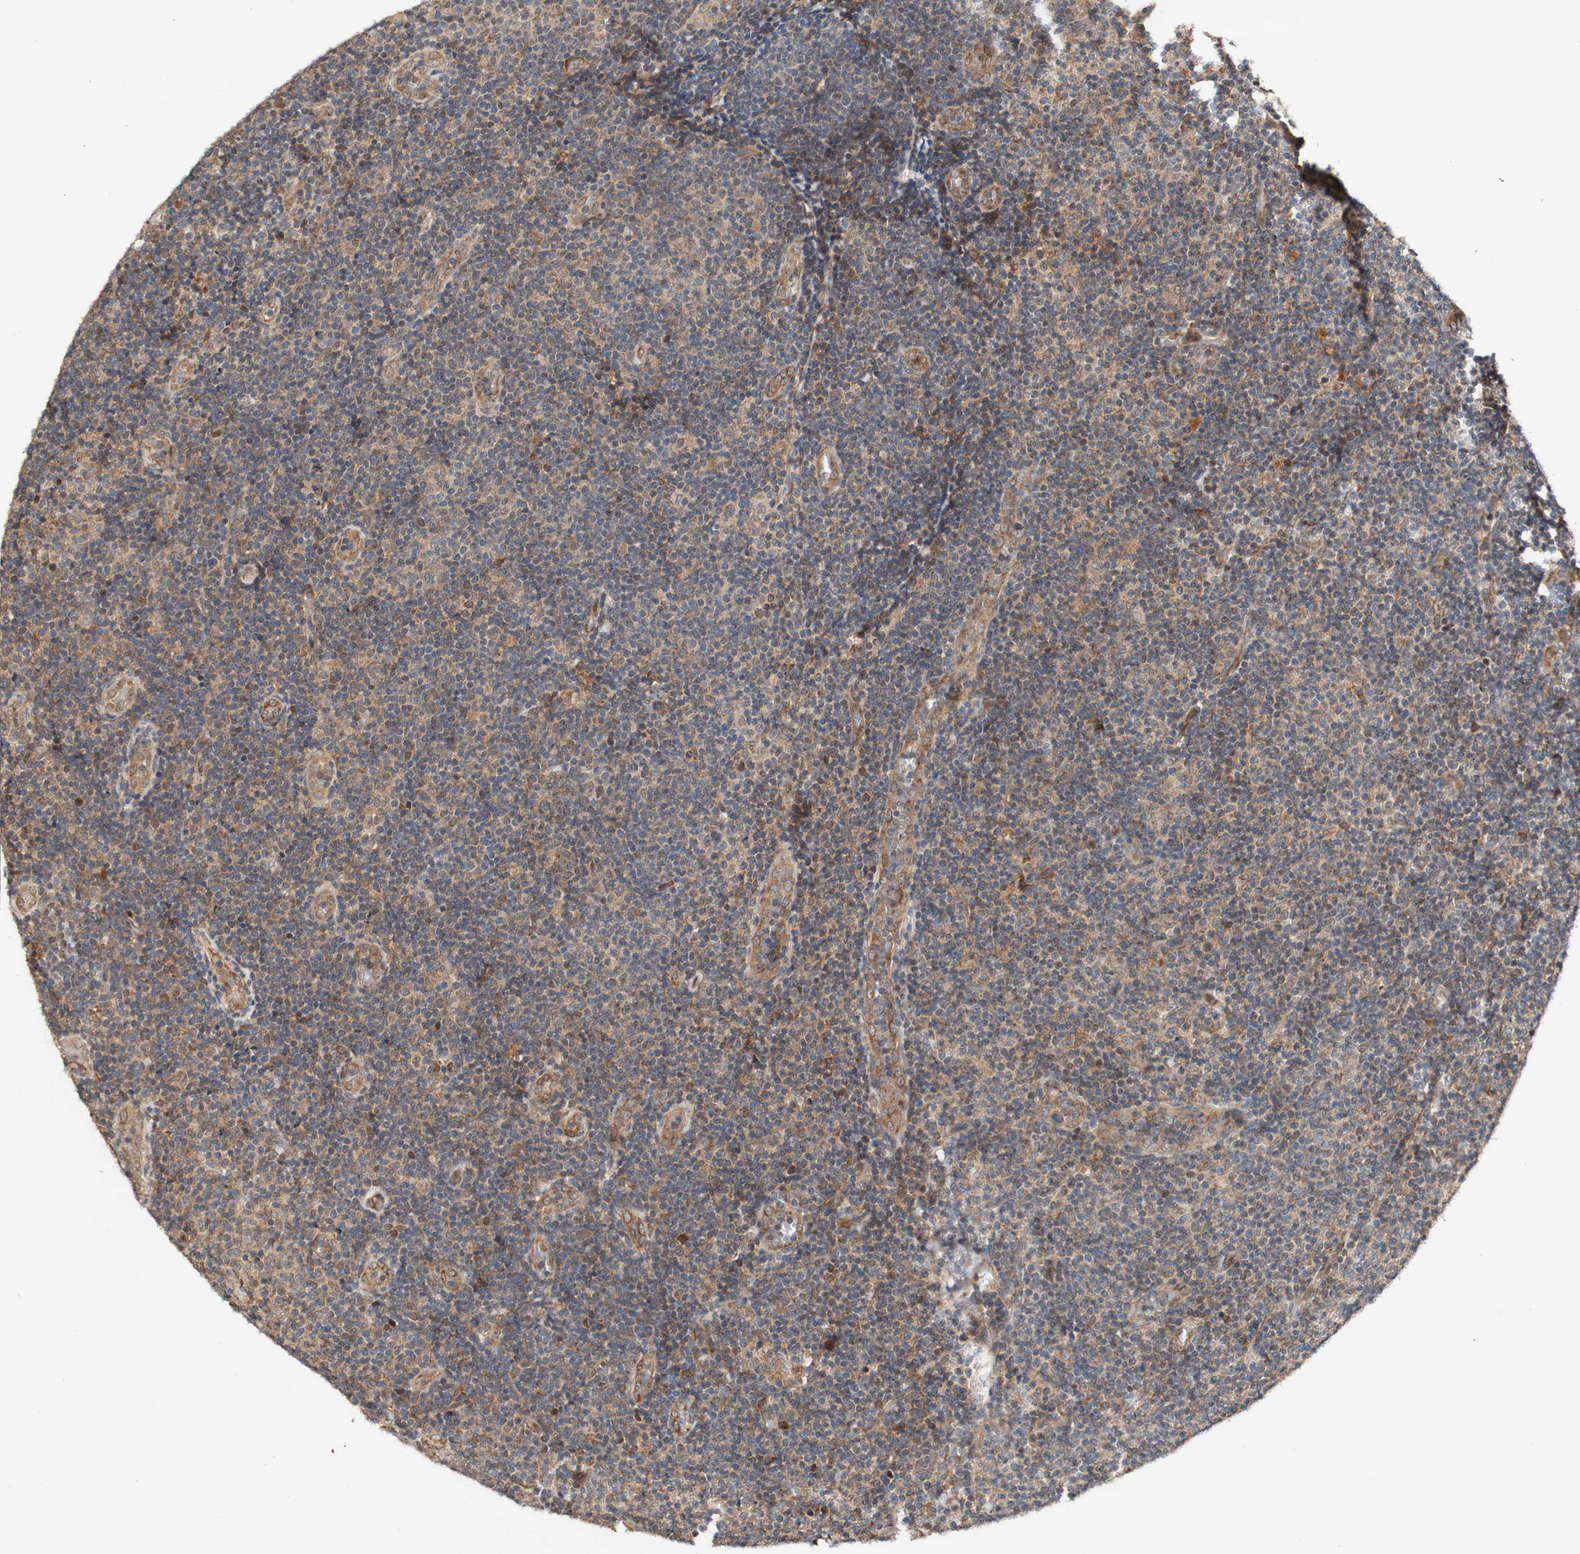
{"staining": {"intensity": "weak", "quantity": ">75%", "location": "cytoplasmic/membranous"}, "tissue": "lymphoma", "cell_type": "Tumor cells", "image_type": "cancer", "snomed": [{"axis": "morphology", "description": "Malignant lymphoma, non-Hodgkin's type, Low grade"}, {"axis": "topography", "description": "Lymph node"}], "caption": "Low-grade malignant lymphoma, non-Hodgkin's type stained with IHC shows weak cytoplasmic/membranous expression in about >75% of tumor cells.", "gene": "PIN1", "patient": {"sex": "male", "age": 83}}